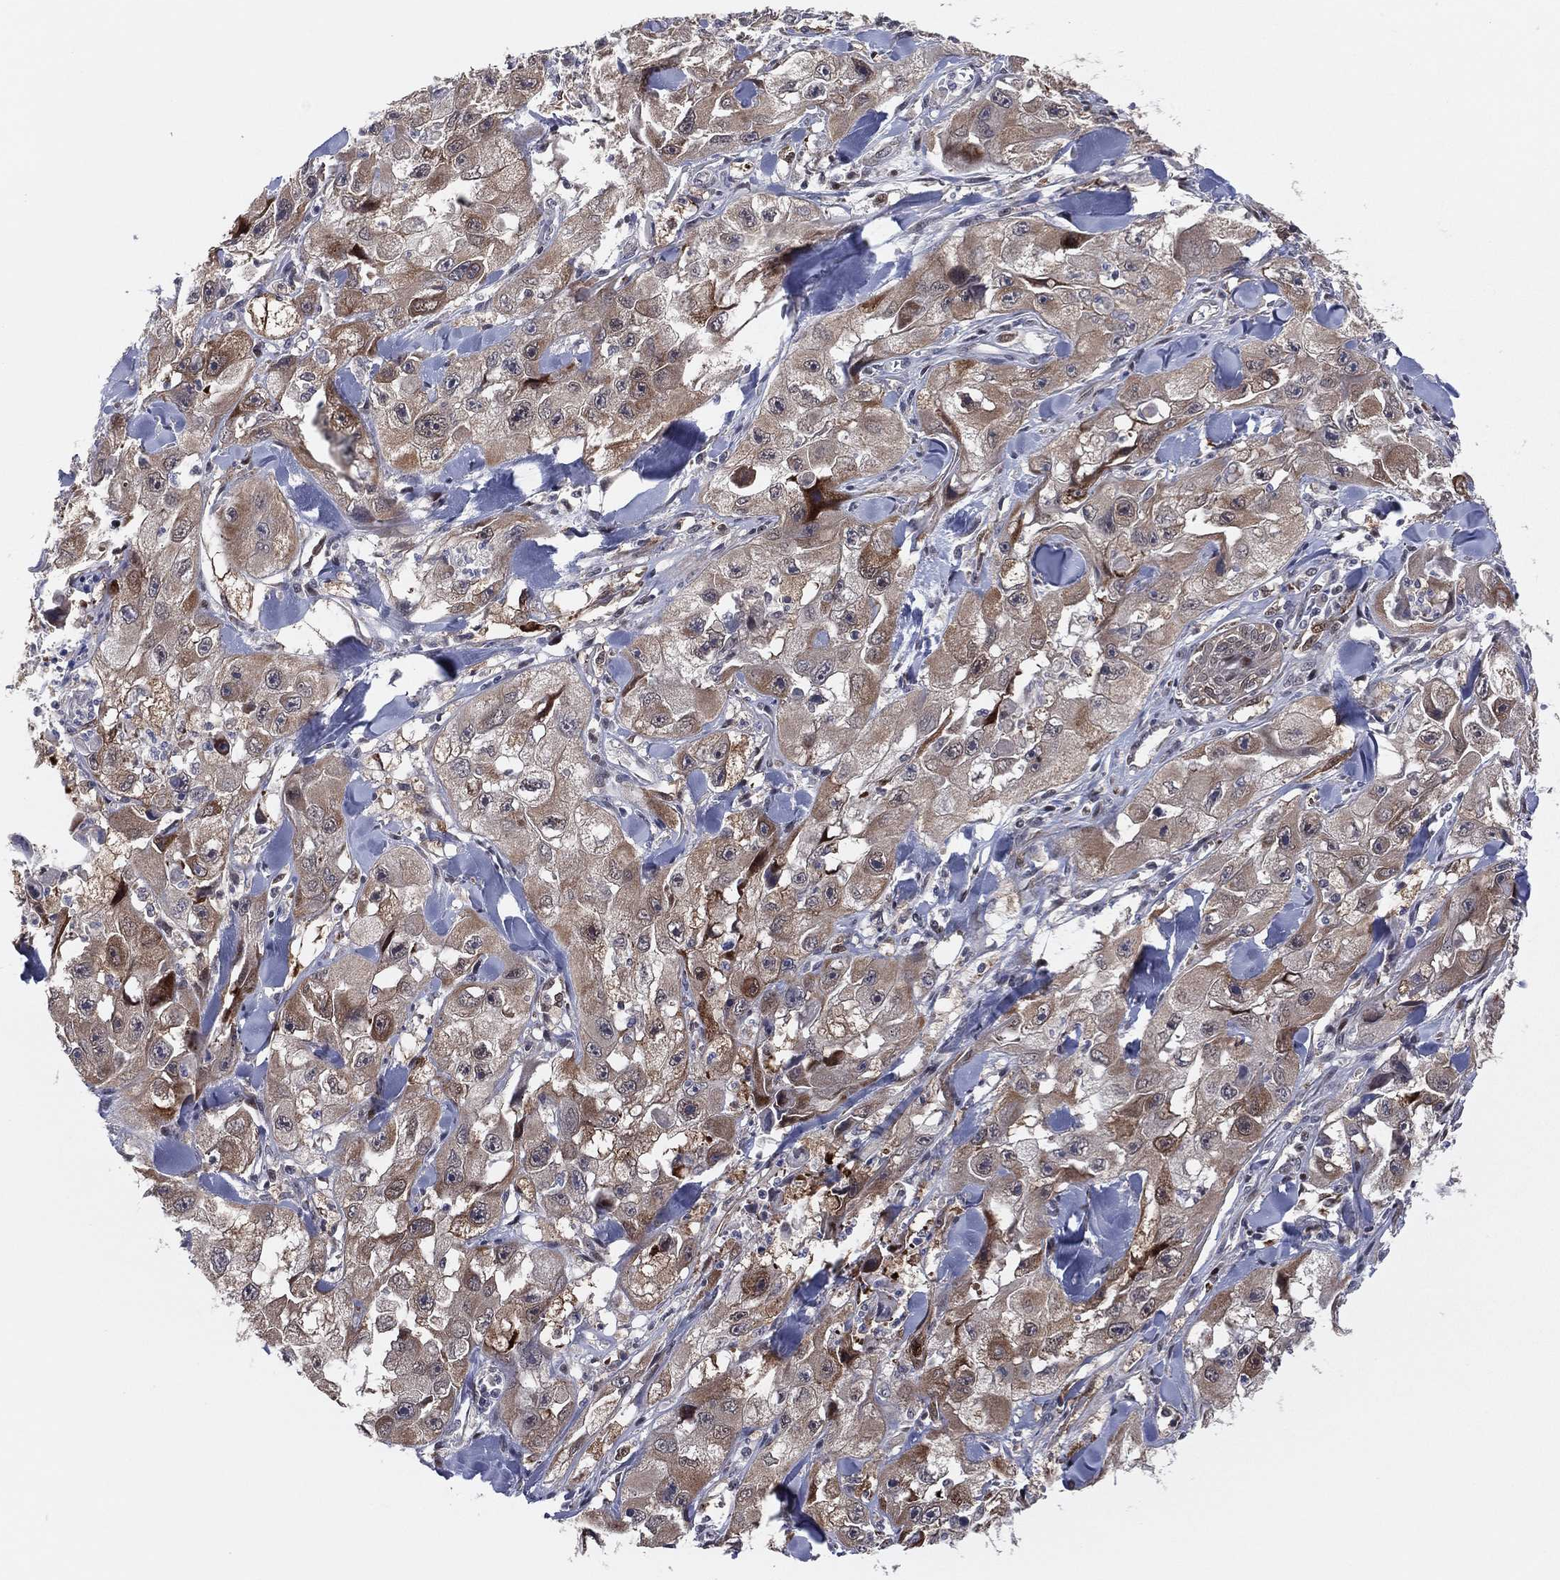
{"staining": {"intensity": "moderate", "quantity": "25%-75%", "location": "cytoplasmic/membranous"}, "tissue": "skin cancer", "cell_type": "Tumor cells", "image_type": "cancer", "snomed": [{"axis": "morphology", "description": "Squamous cell carcinoma, NOS"}, {"axis": "topography", "description": "Skin"}, {"axis": "topography", "description": "Subcutis"}], "caption": "High-magnification brightfield microscopy of skin cancer (squamous cell carcinoma) stained with DAB (brown) and counterstained with hematoxylin (blue). tumor cells exhibit moderate cytoplasmic/membranous staining is appreciated in about25%-75% of cells. The protein of interest is stained brown, and the nuclei are stained in blue (DAB (3,3'-diaminobenzidine) IHC with brightfield microscopy, high magnification).", "gene": "SNCG", "patient": {"sex": "male", "age": 73}}